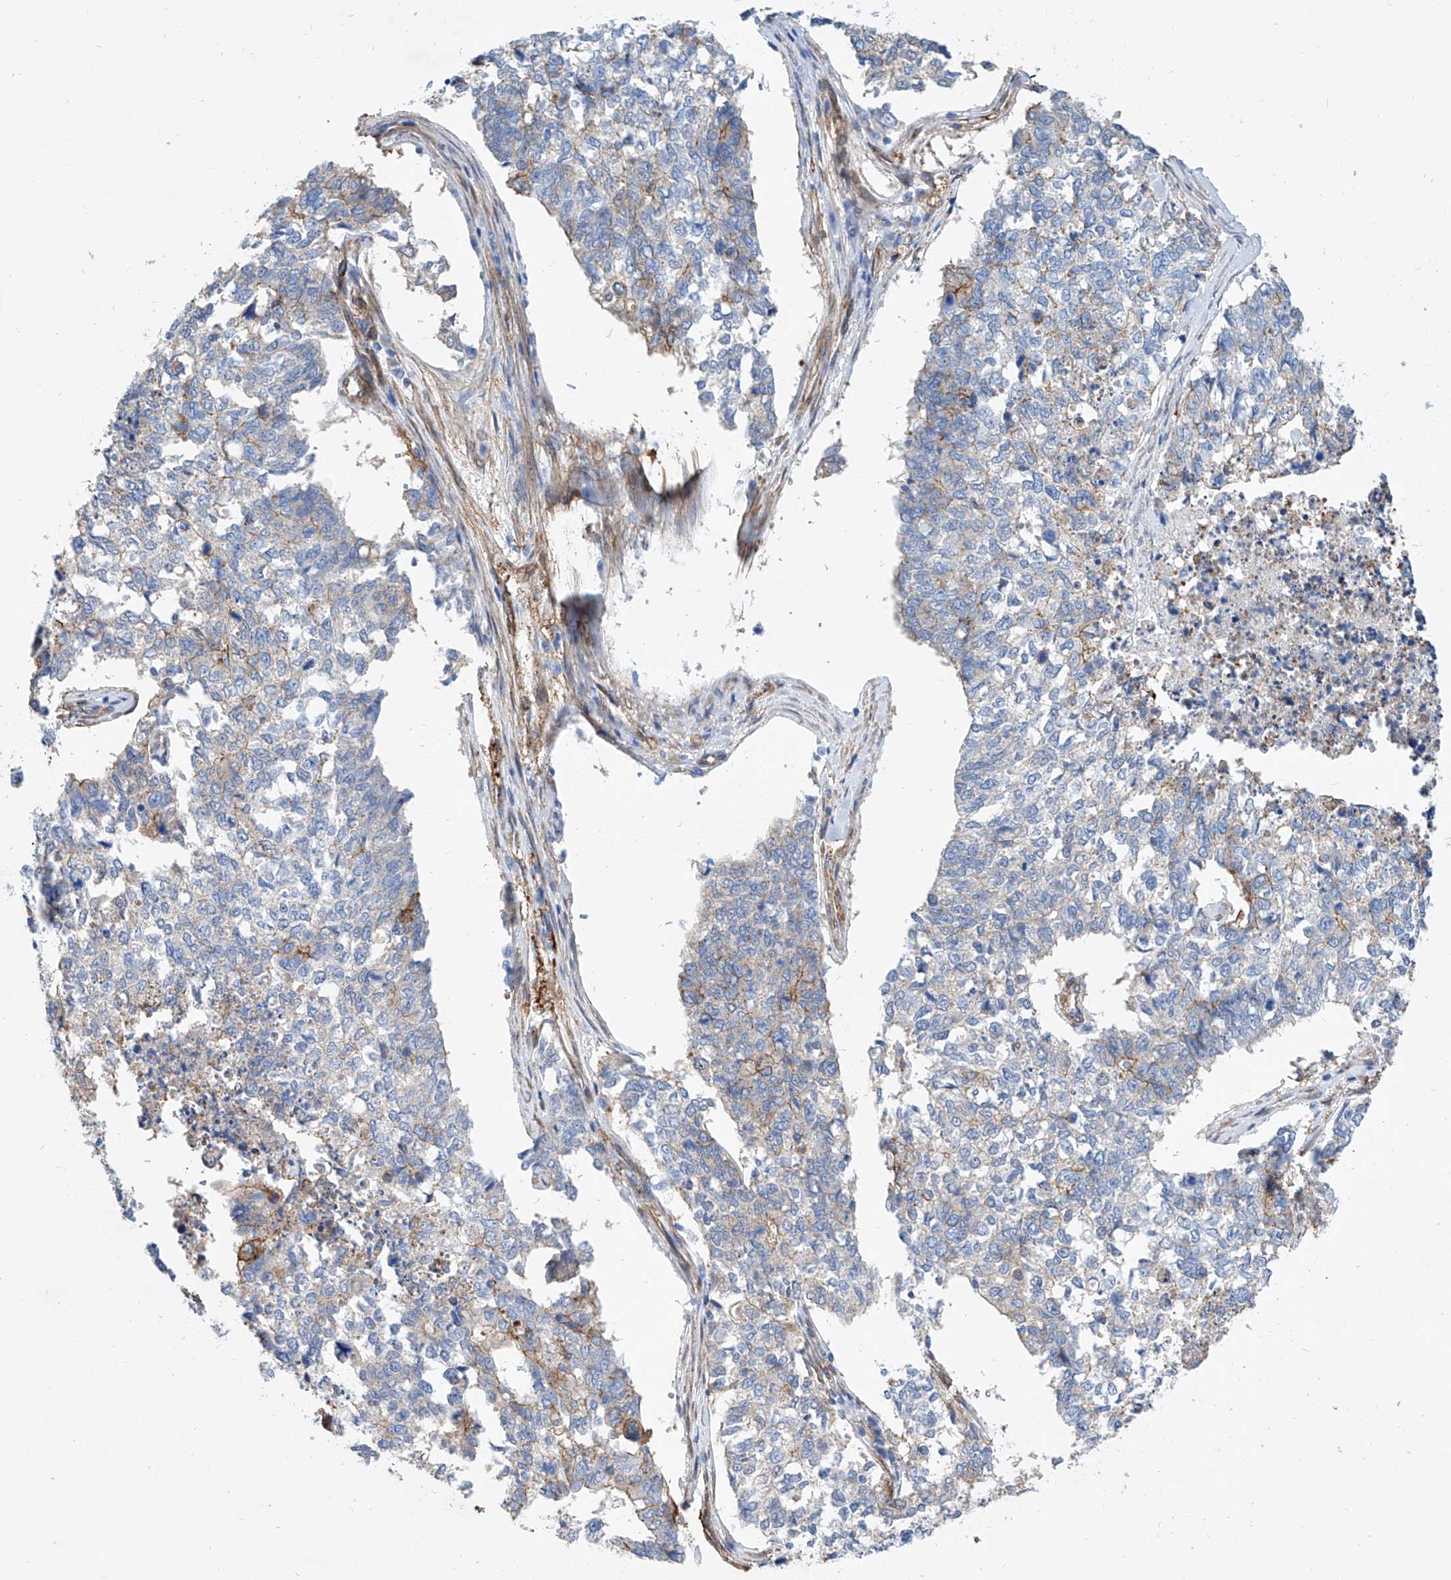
{"staining": {"intensity": "negative", "quantity": "none", "location": "none"}, "tissue": "cervical cancer", "cell_type": "Tumor cells", "image_type": "cancer", "snomed": [{"axis": "morphology", "description": "Squamous cell carcinoma, NOS"}, {"axis": "topography", "description": "Cervix"}], "caption": "IHC of human cervical squamous cell carcinoma displays no staining in tumor cells. (Brightfield microscopy of DAB (3,3'-diaminobenzidine) immunohistochemistry at high magnification).", "gene": "TAS2R60", "patient": {"sex": "female", "age": 63}}